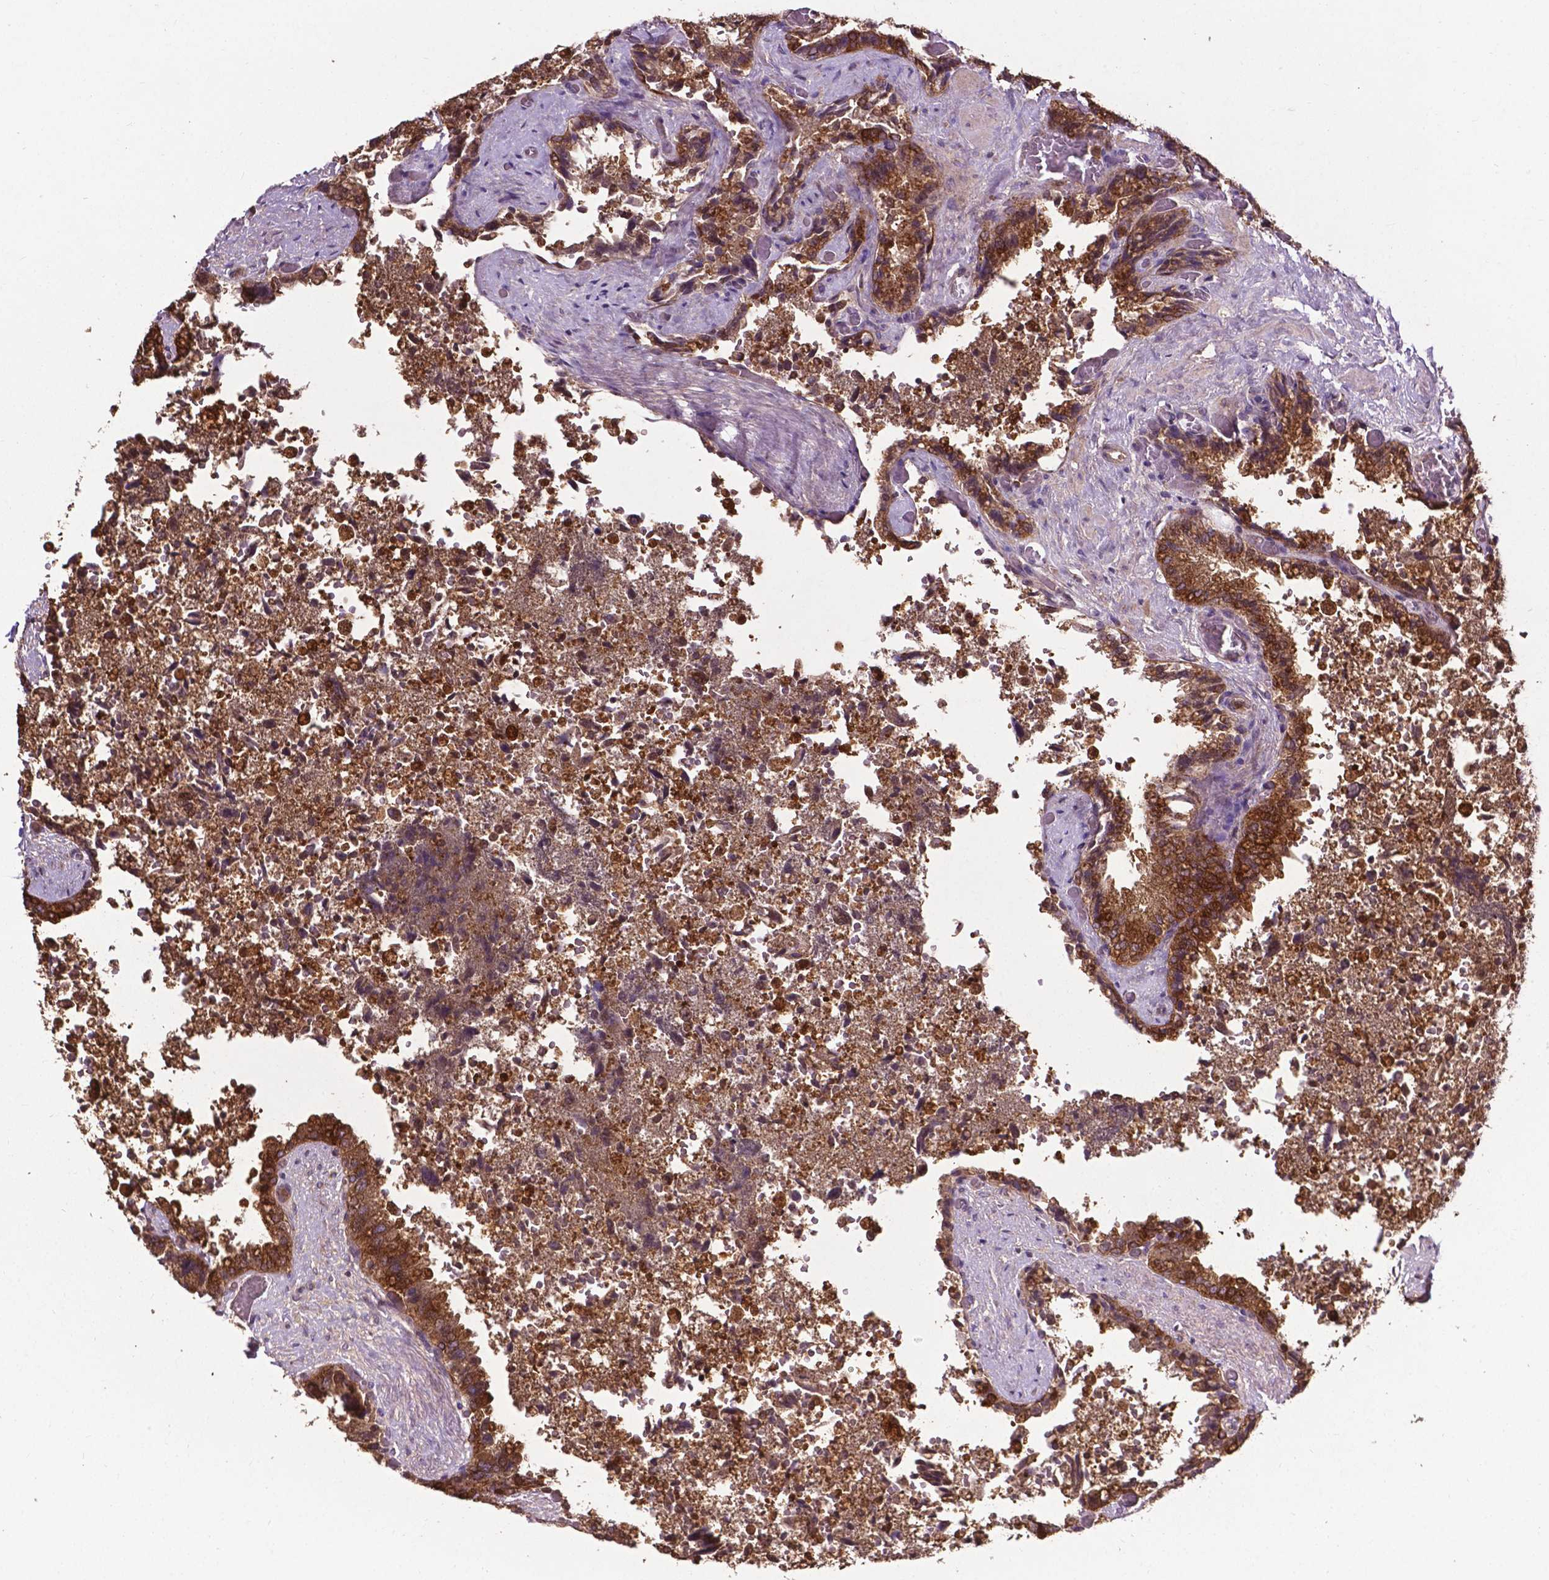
{"staining": {"intensity": "strong", "quantity": ">75%", "location": "cytoplasmic/membranous"}, "tissue": "seminal vesicle", "cell_type": "Glandular cells", "image_type": "normal", "snomed": [{"axis": "morphology", "description": "Normal tissue, NOS"}, {"axis": "topography", "description": "Seminal veicle"}], "caption": "Immunohistochemistry (DAB (3,3'-diaminobenzidine)) staining of normal human seminal vesicle reveals strong cytoplasmic/membranous protein staining in approximately >75% of glandular cells. Immunohistochemistry (ihc) stains the protein of interest in brown and the nuclei are stained blue.", "gene": "SMAD3", "patient": {"sex": "male", "age": 57}}